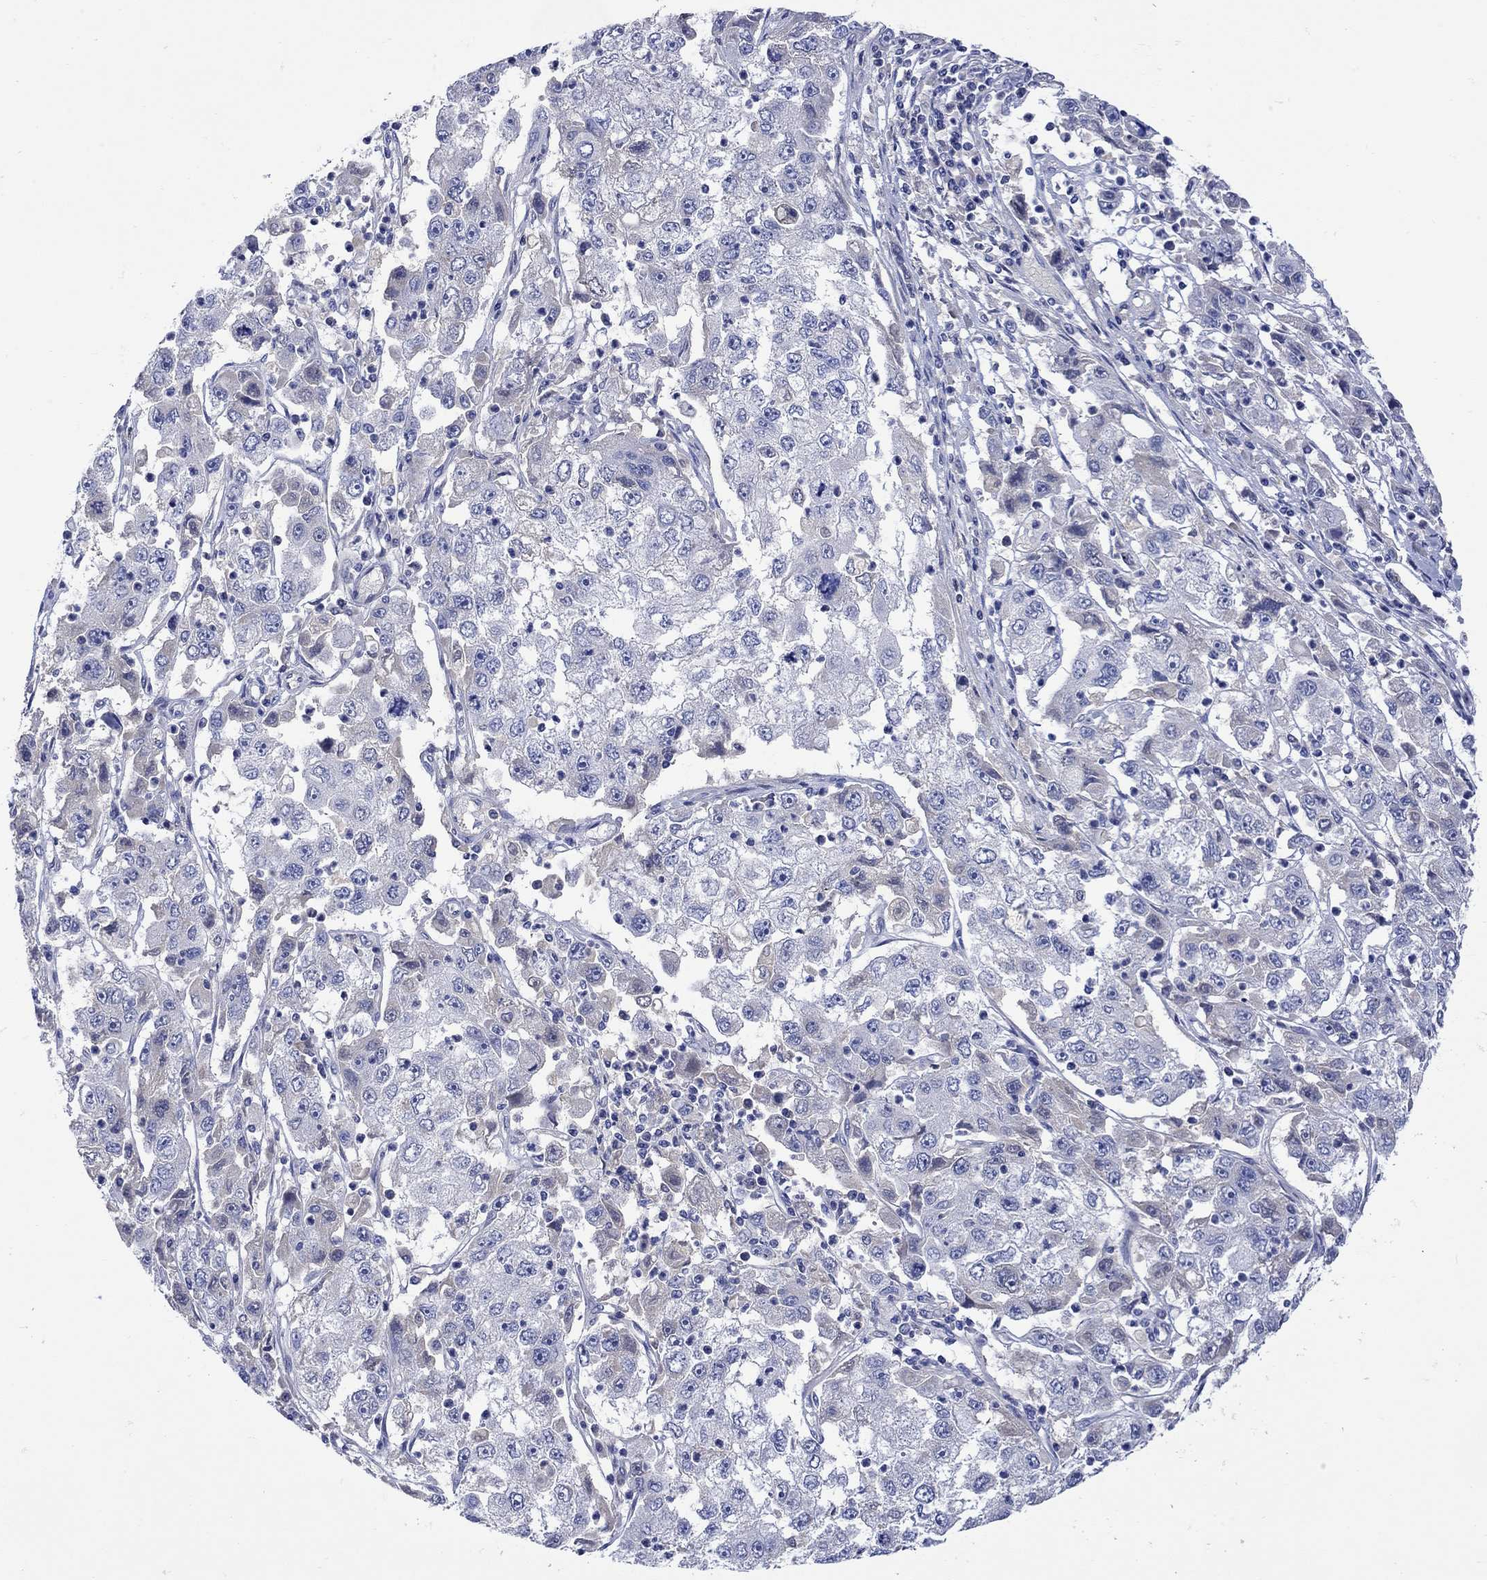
{"staining": {"intensity": "negative", "quantity": "none", "location": "none"}, "tissue": "cervical cancer", "cell_type": "Tumor cells", "image_type": "cancer", "snomed": [{"axis": "morphology", "description": "Squamous cell carcinoma, NOS"}, {"axis": "topography", "description": "Cervix"}], "caption": "Cervical cancer (squamous cell carcinoma) stained for a protein using IHC exhibits no positivity tumor cells.", "gene": "MSI1", "patient": {"sex": "female", "age": 36}}